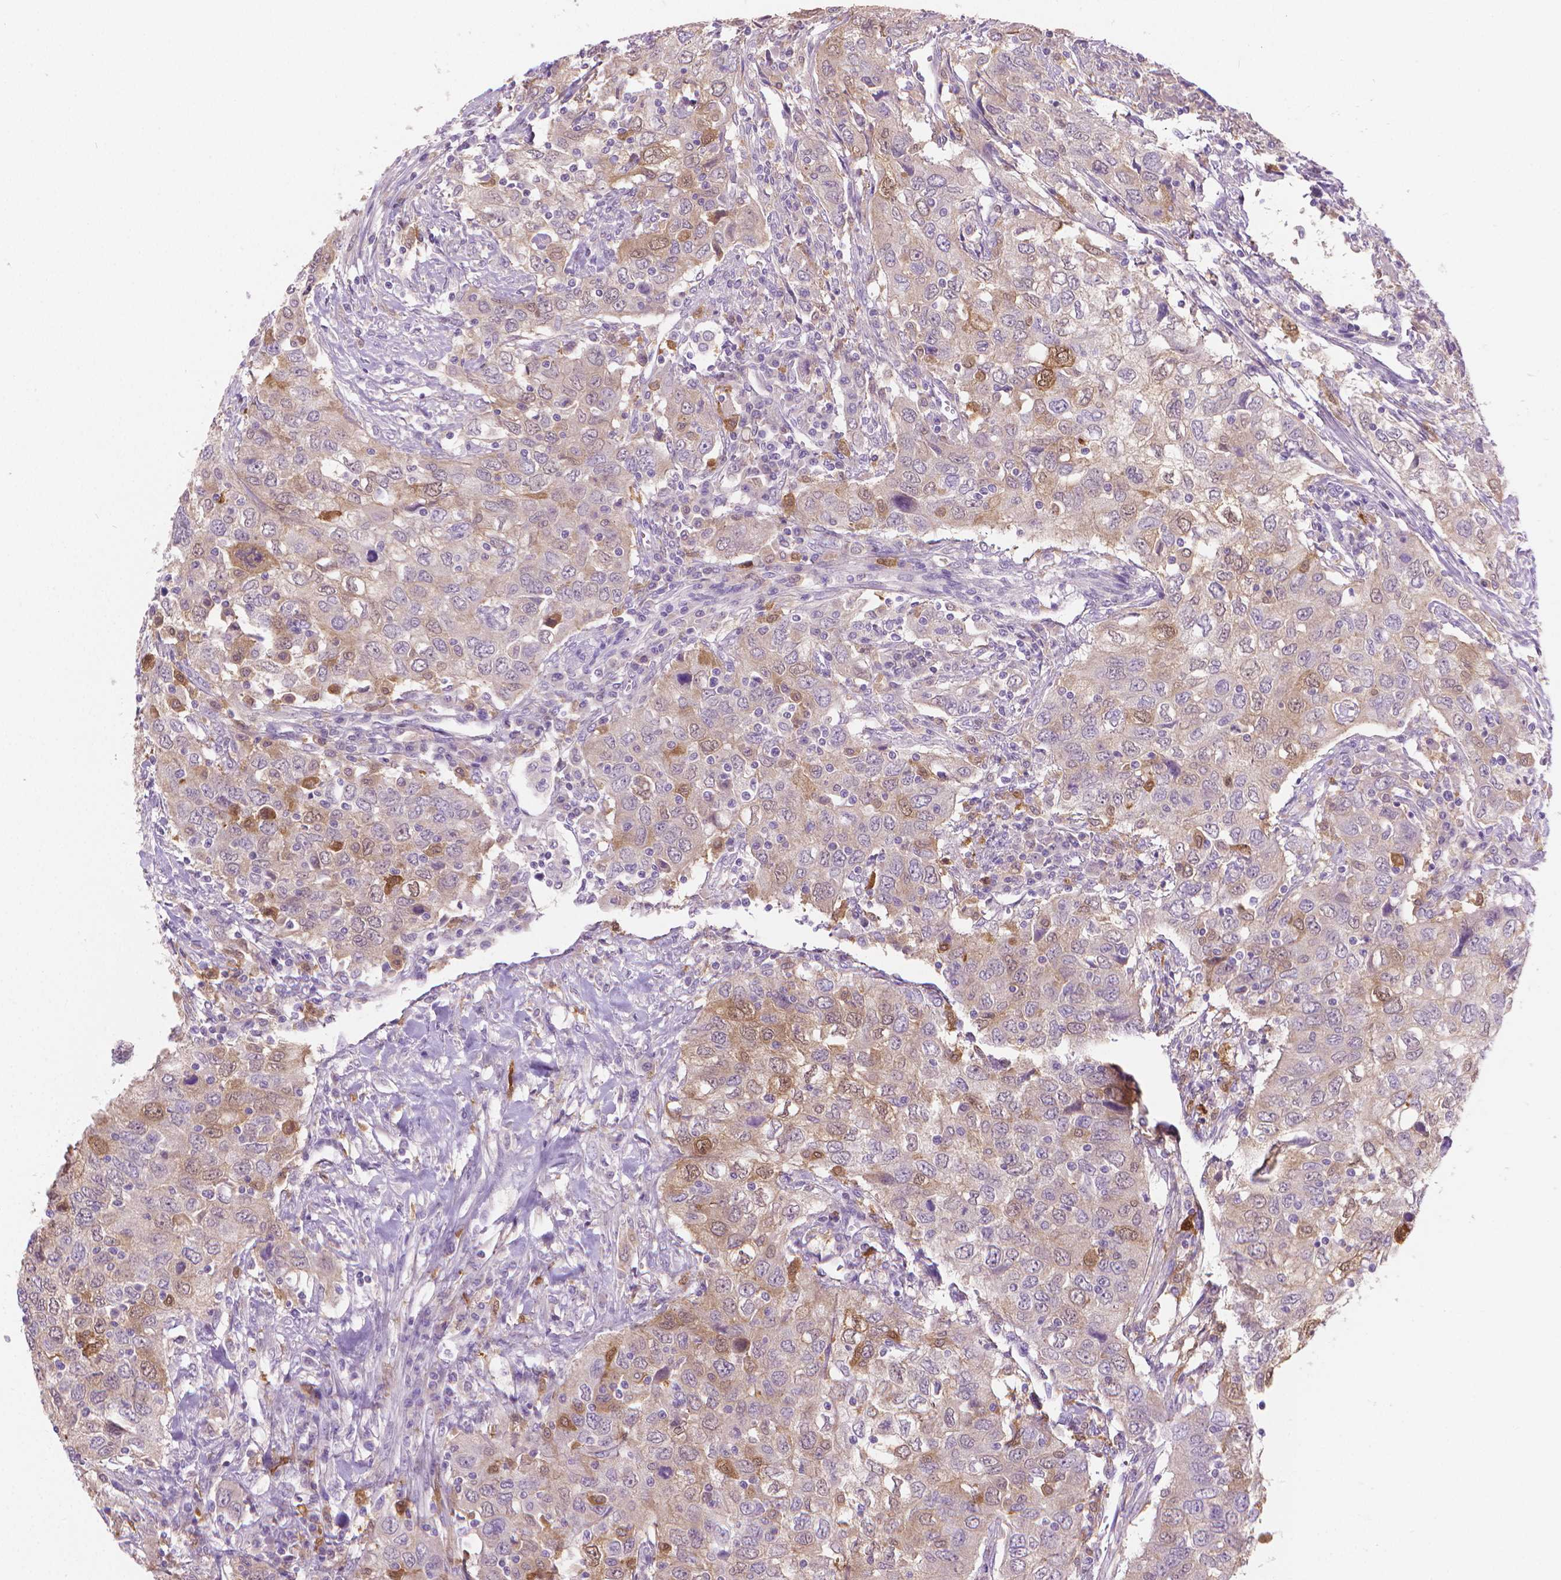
{"staining": {"intensity": "weak", "quantity": "25%-75%", "location": "cytoplasmic/membranous"}, "tissue": "urothelial cancer", "cell_type": "Tumor cells", "image_type": "cancer", "snomed": [{"axis": "morphology", "description": "Urothelial carcinoma, High grade"}, {"axis": "topography", "description": "Urinary bladder"}], "caption": "Immunohistochemistry (DAB (3,3'-diaminobenzidine)) staining of high-grade urothelial carcinoma shows weak cytoplasmic/membranous protein expression in approximately 25%-75% of tumor cells.", "gene": "GSDMA", "patient": {"sex": "male", "age": 76}}